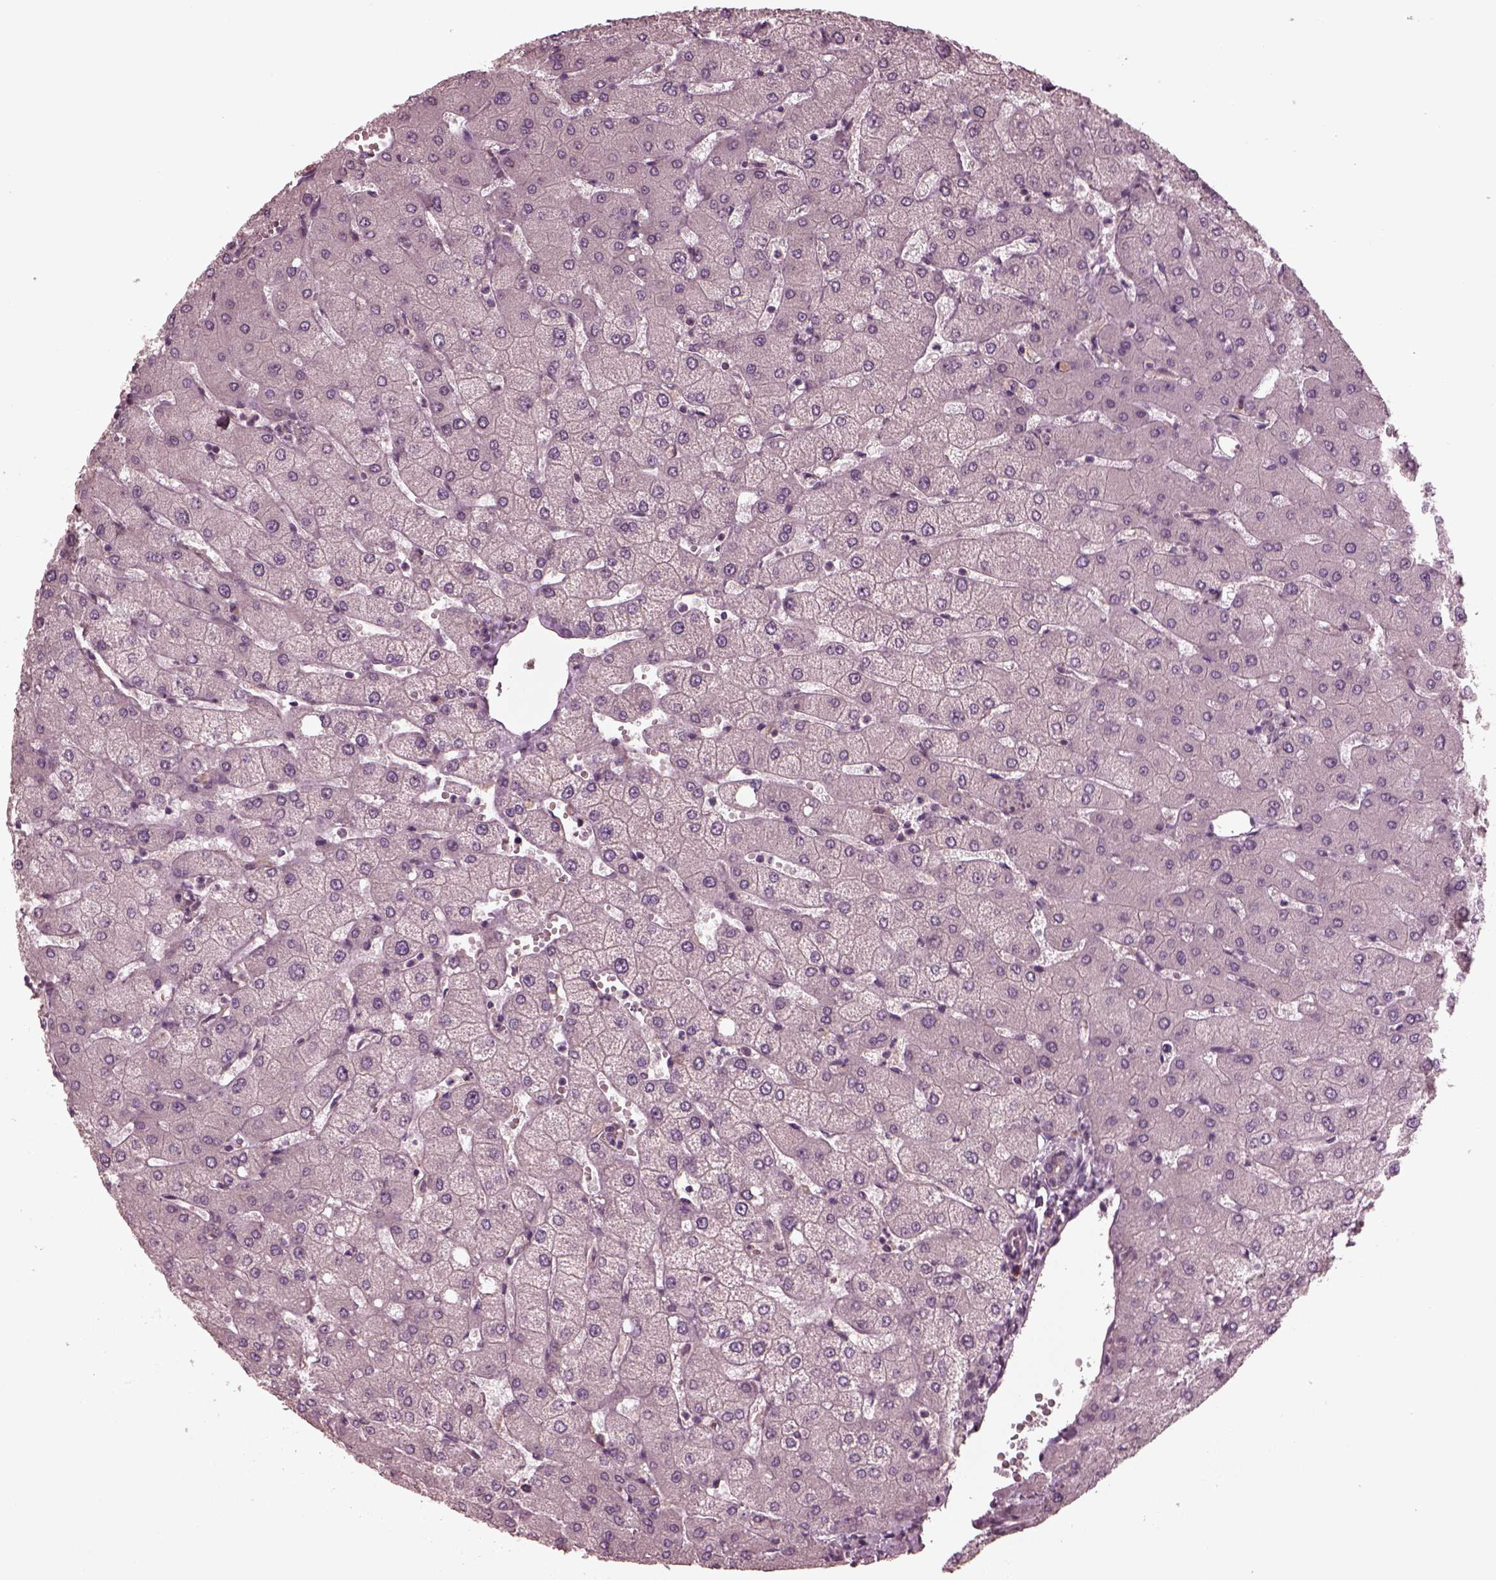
{"staining": {"intensity": "negative", "quantity": "none", "location": "none"}, "tissue": "liver", "cell_type": "Cholangiocytes", "image_type": "normal", "snomed": [{"axis": "morphology", "description": "Normal tissue, NOS"}, {"axis": "topography", "description": "Liver"}], "caption": "High magnification brightfield microscopy of unremarkable liver stained with DAB (brown) and counterstained with hematoxylin (blue): cholangiocytes show no significant positivity.", "gene": "TUBG1", "patient": {"sex": "female", "age": 54}}